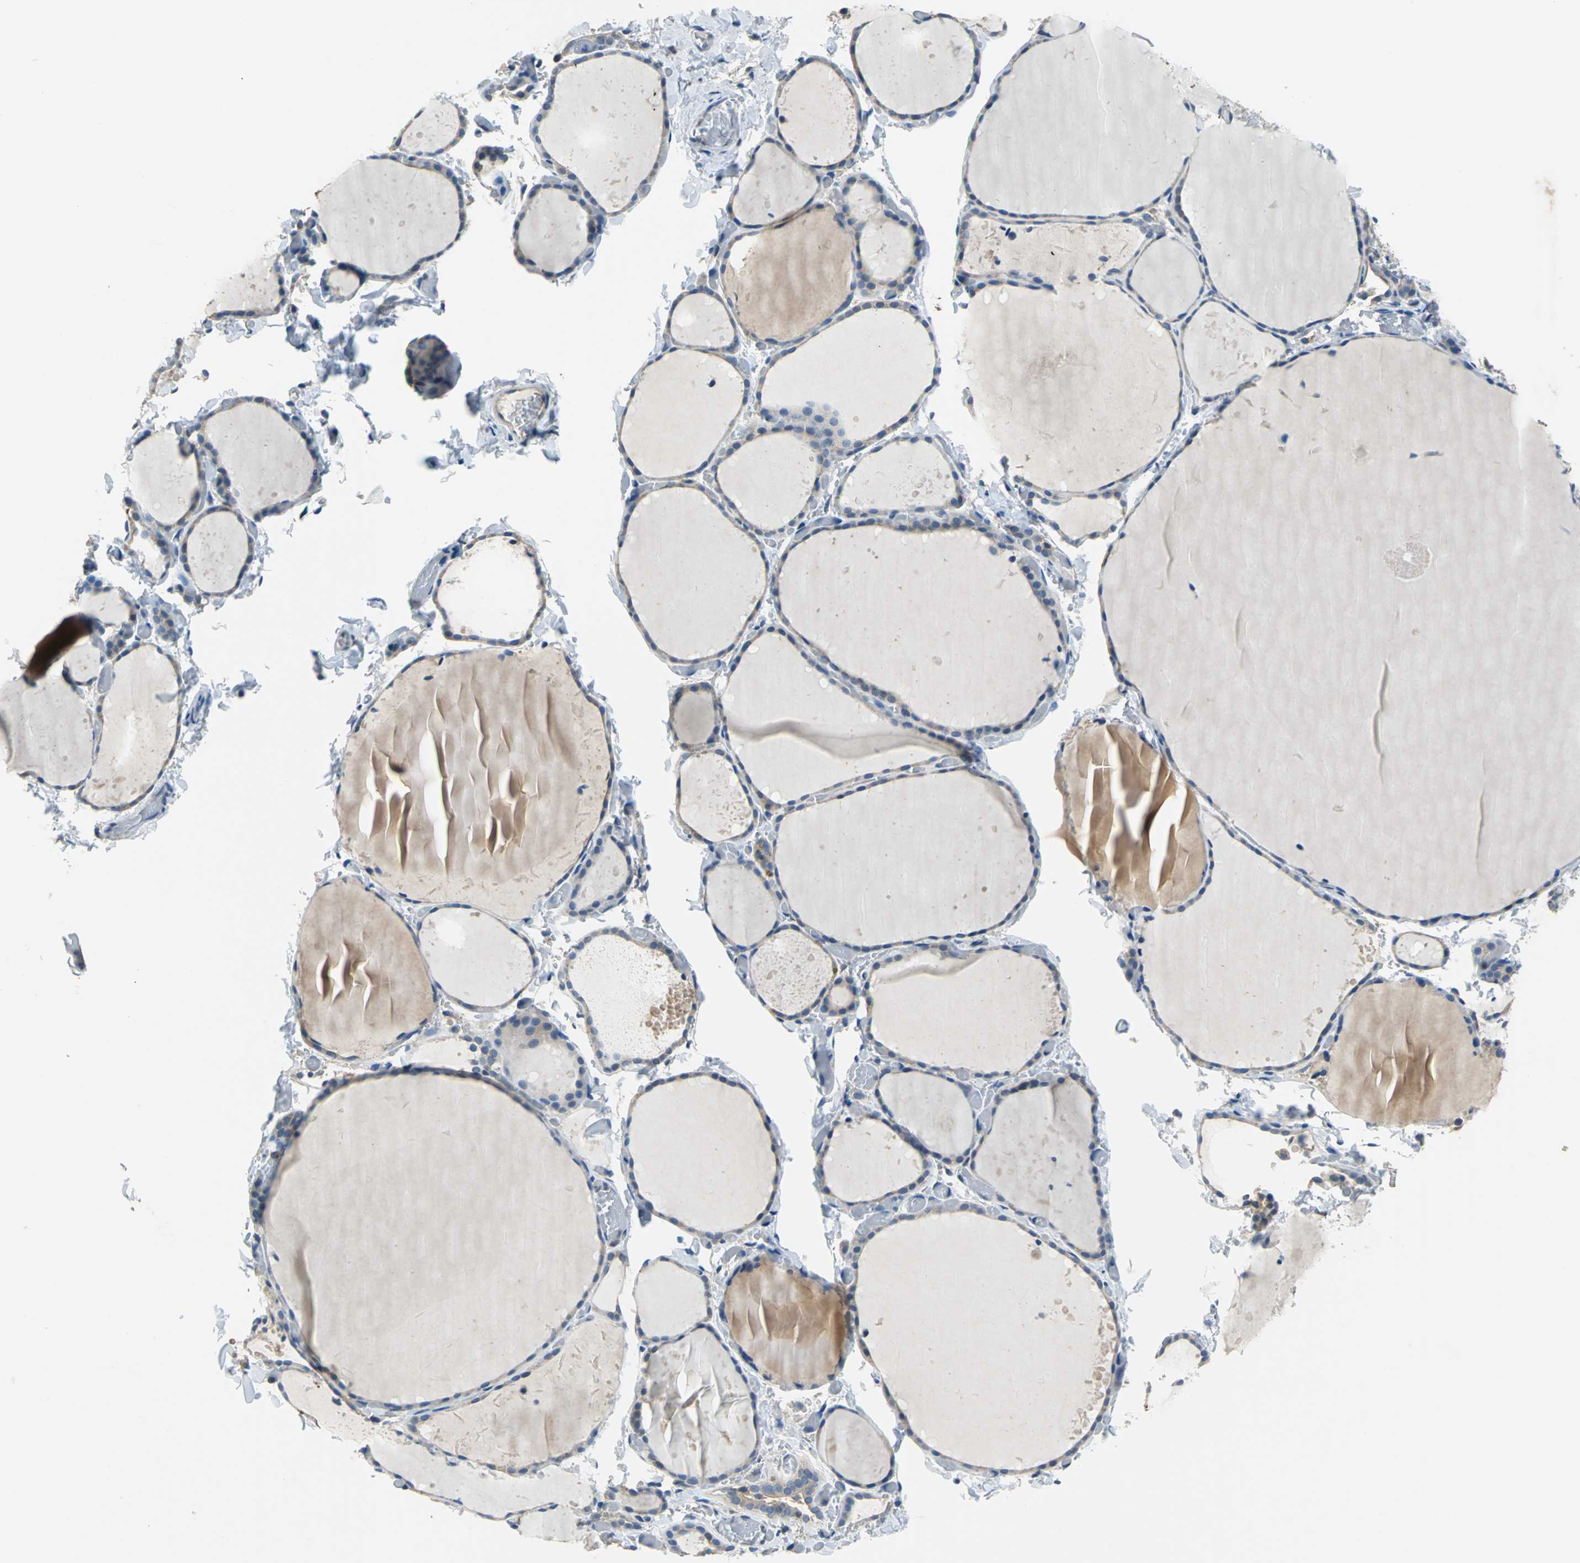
{"staining": {"intensity": "moderate", "quantity": "<25%", "location": "cytoplasmic/membranous"}, "tissue": "thyroid gland", "cell_type": "Glandular cells", "image_type": "normal", "snomed": [{"axis": "morphology", "description": "Normal tissue, NOS"}, {"axis": "topography", "description": "Thyroid gland"}], "caption": "Immunohistochemical staining of normal thyroid gland exhibits <25% levels of moderate cytoplasmic/membranous protein positivity in approximately <25% of glandular cells.", "gene": "PRKCA", "patient": {"sex": "female", "age": 22}}